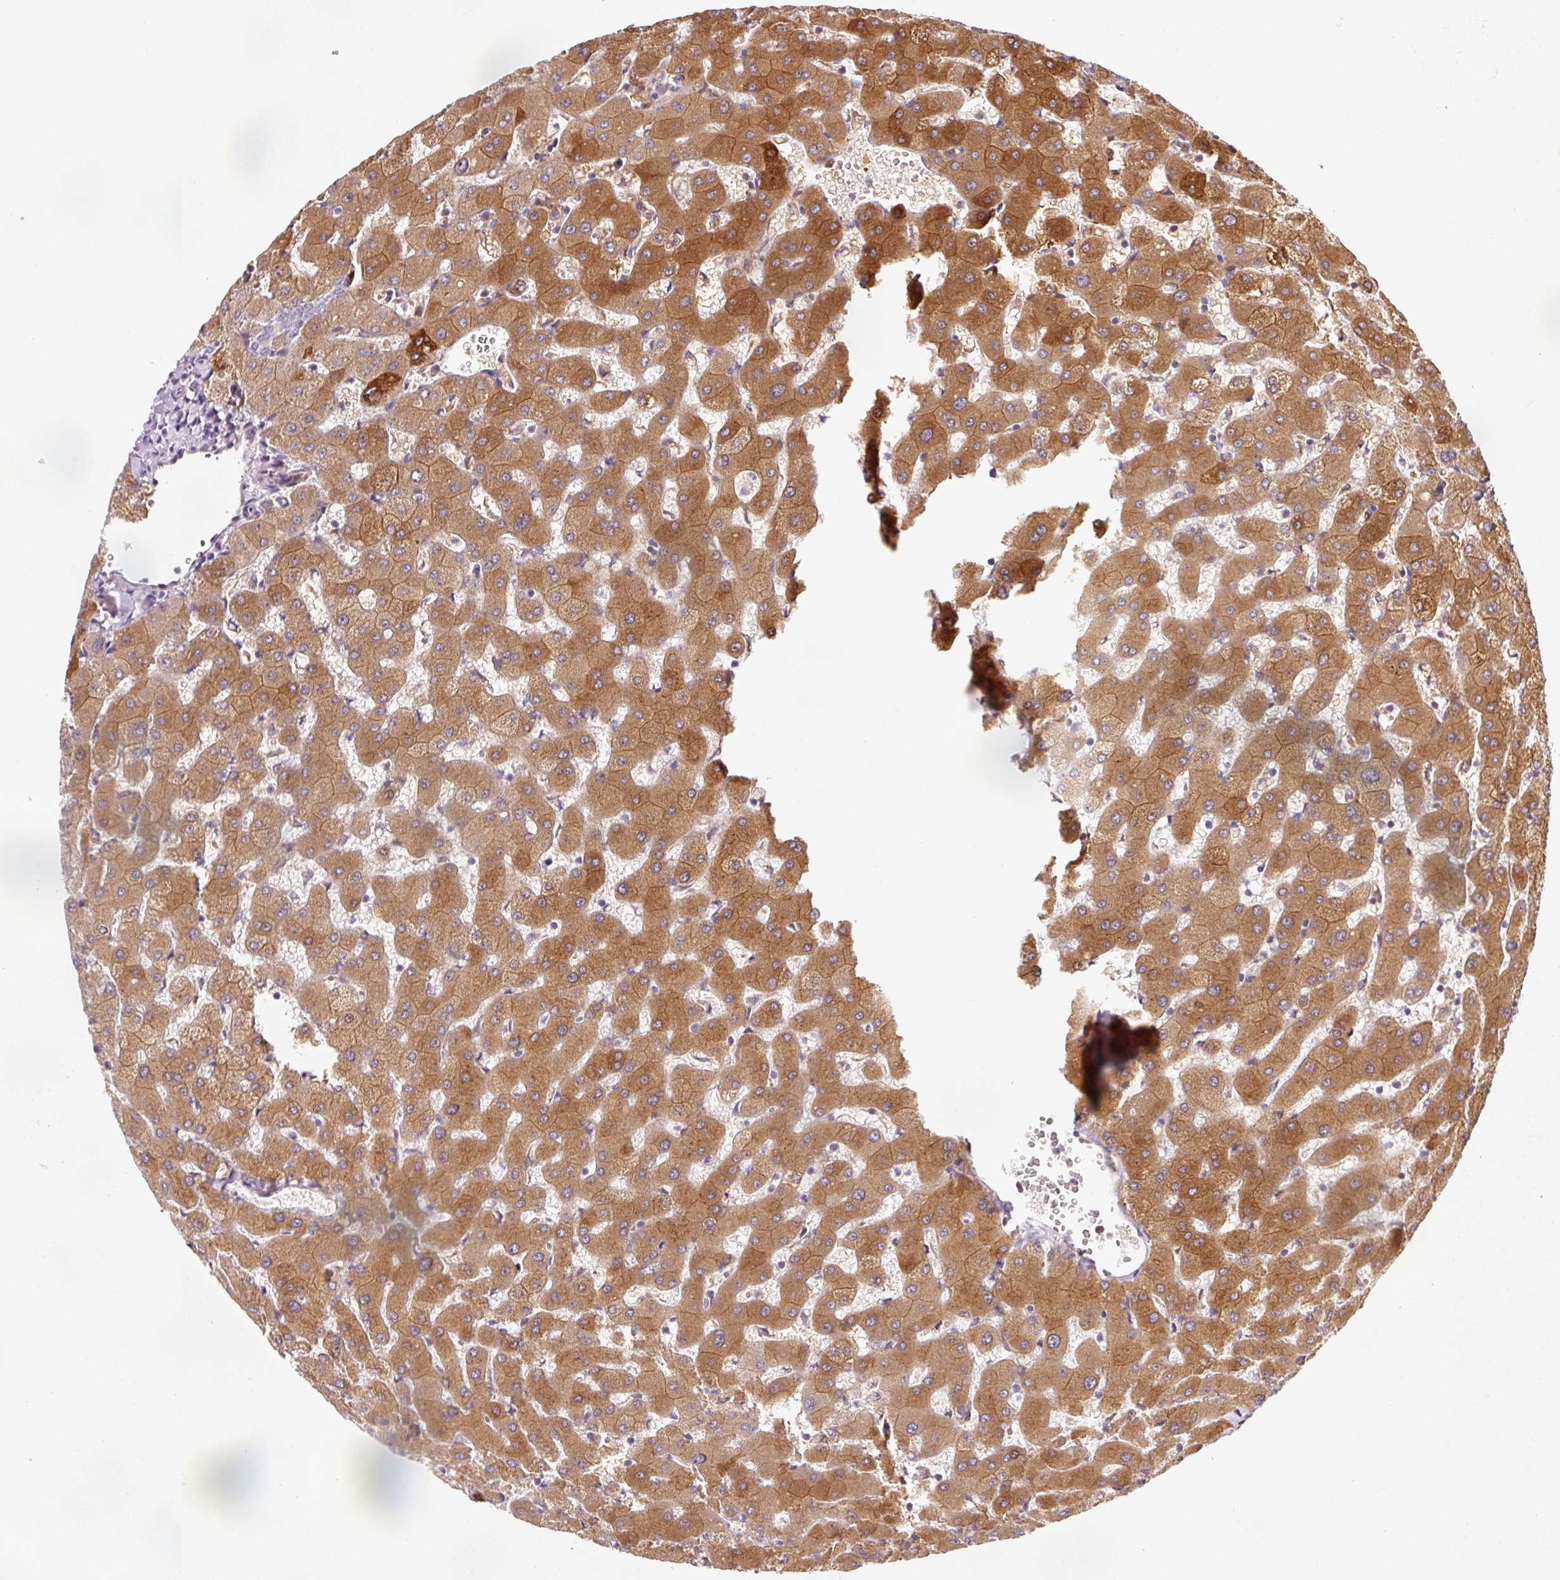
{"staining": {"intensity": "negative", "quantity": "none", "location": "none"}, "tissue": "liver", "cell_type": "Cholangiocytes", "image_type": "normal", "snomed": [{"axis": "morphology", "description": "Normal tissue, NOS"}, {"axis": "topography", "description": "Liver"}], "caption": "IHC histopathology image of unremarkable liver stained for a protein (brown), which demonstrates no positivity in cholangiocytes.", "gene": "NAPA", "patient": {"sex": "female", "age": 63}}